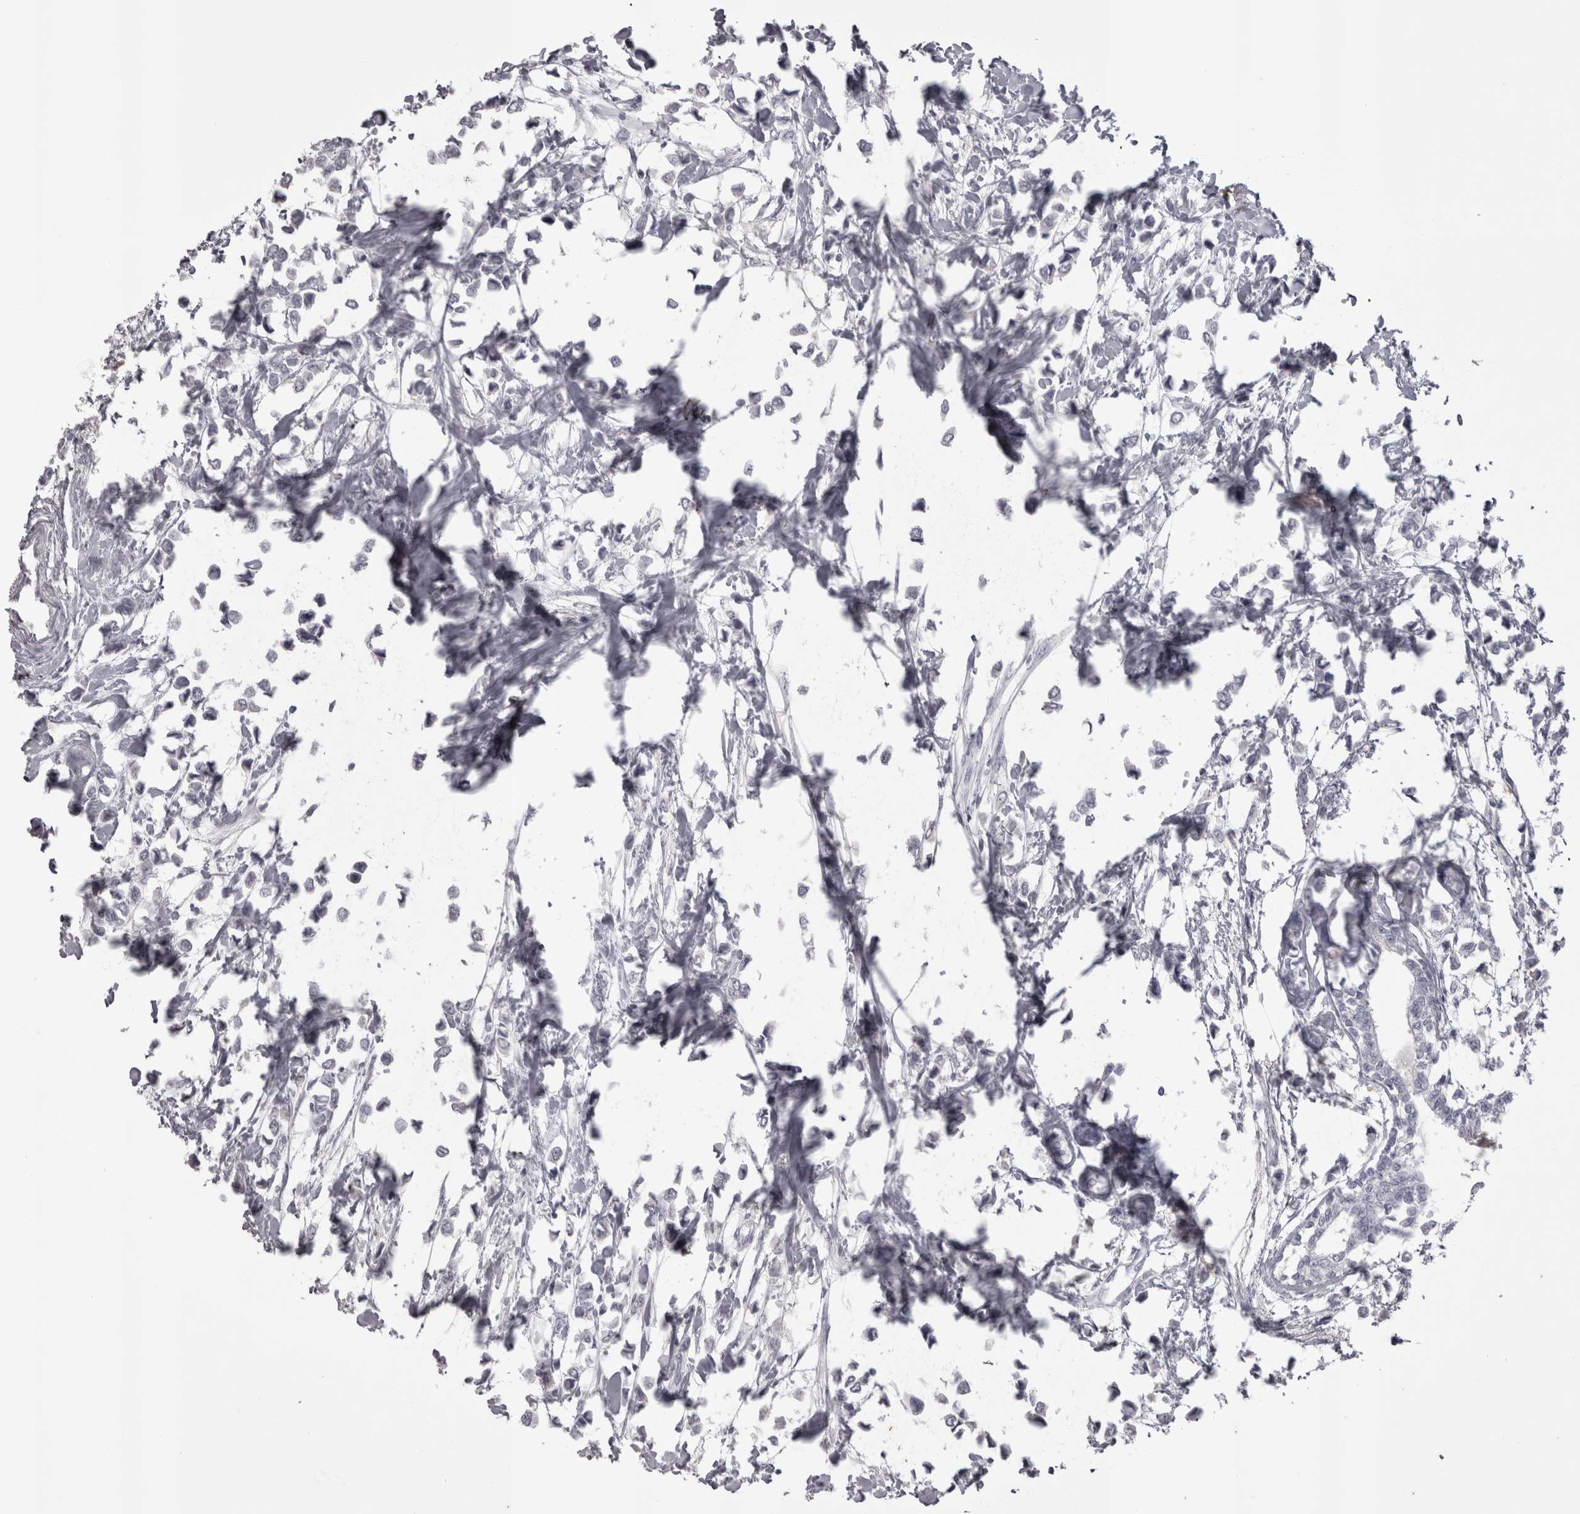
{"staining": {"intensity": "negative", "quantity": "none", "location": "none"}, "tissue": "breast cancer", "cell_type": "Tumor cells", "image_type": "cancer", "snomed": [{"axis": "morphology", "description": "Lobular carcinoma"}, {"axis": "topography", "description": "Breast"}], "caption": "A histopathology image of breast cancer stained for a protein displays no brown staining in tumor cells.", "gene": "LAX1", "patient": {"sex": "female", "age": 51}}